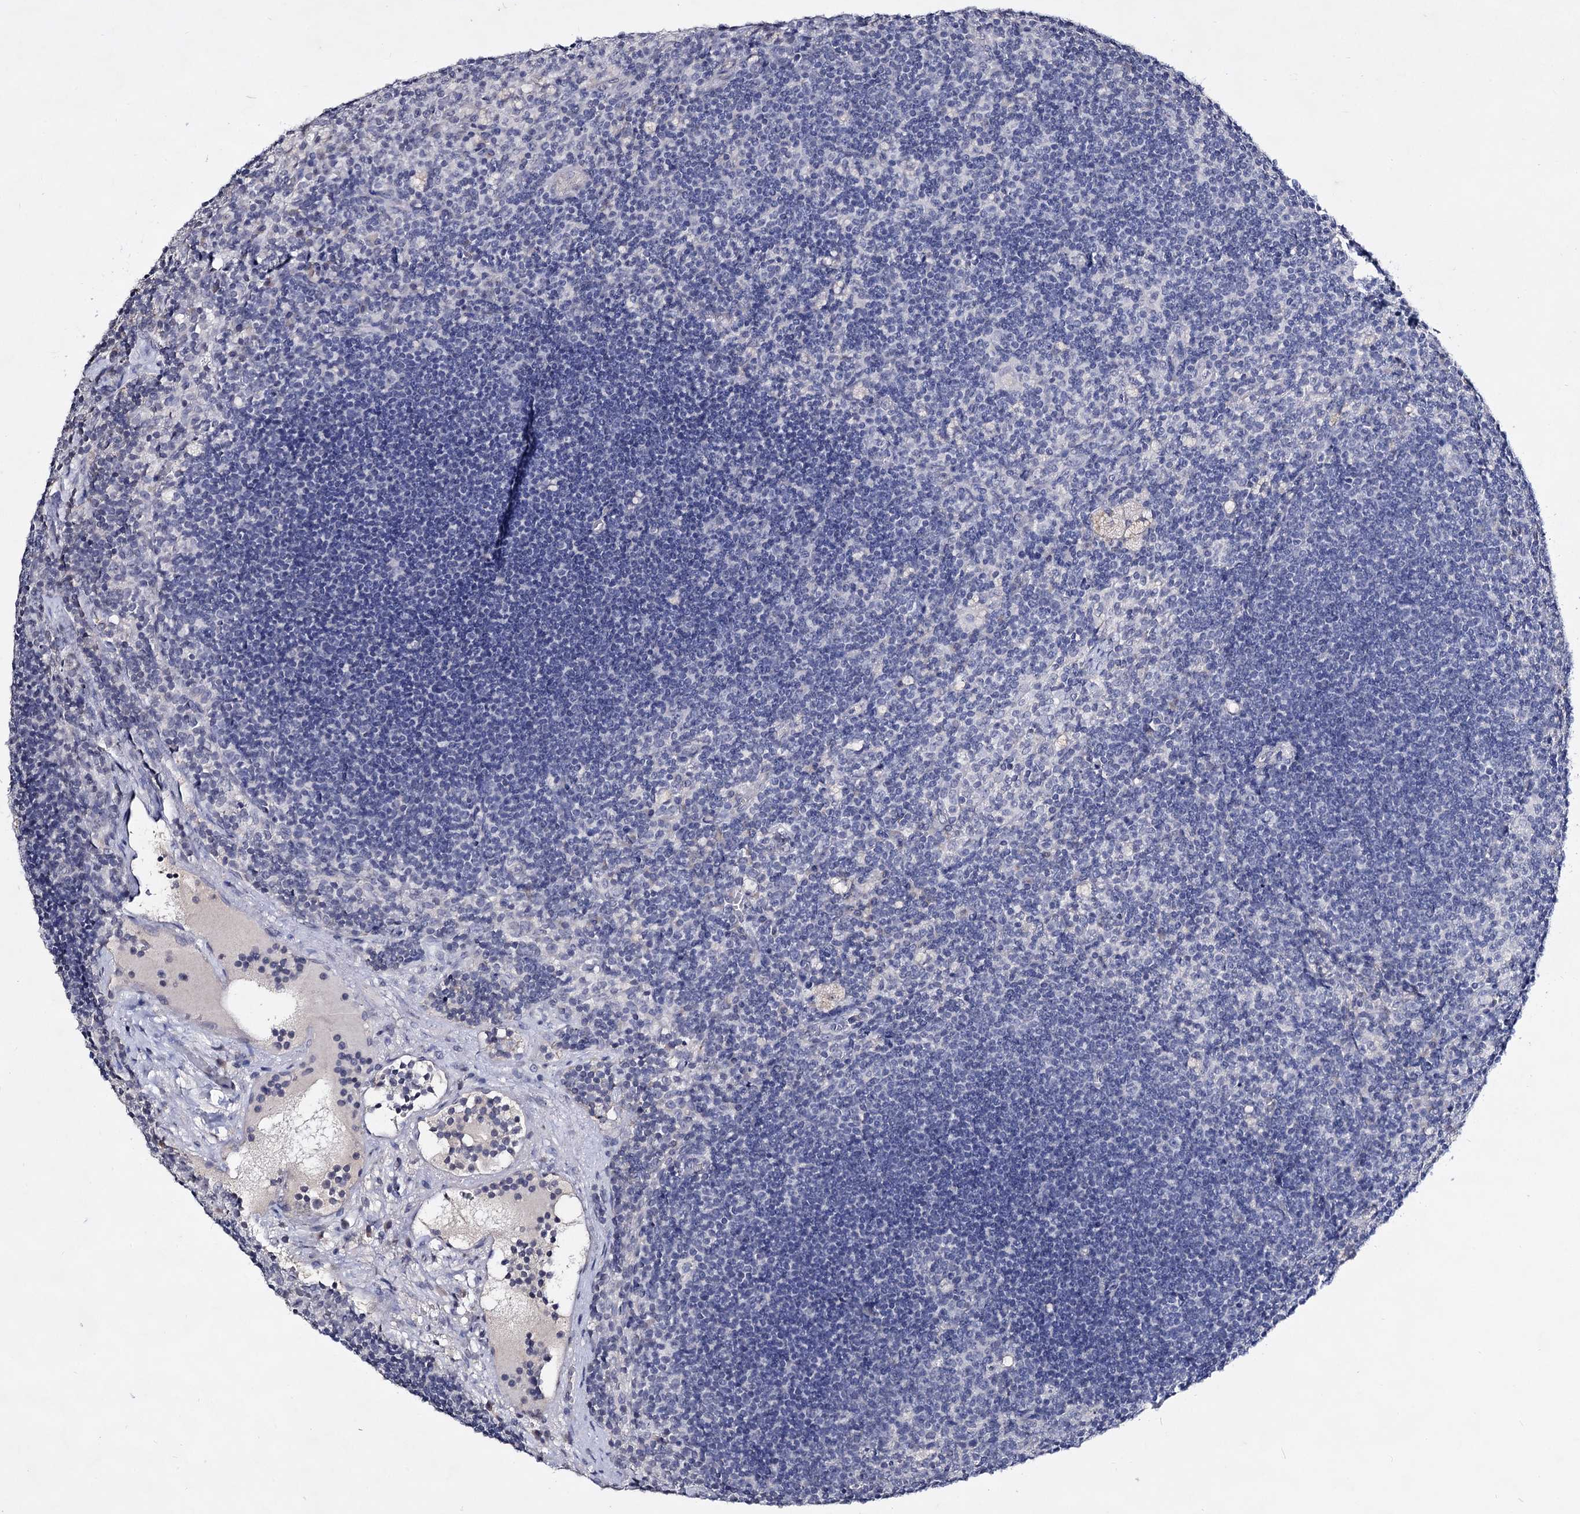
{"staining": {"intensity": "negative", "quantity": "none", "location": "none"}, "tissue": "lymph node", "cell_type": "Germinal center cells", "image_type": "normal", "snomed": [{"axis": "morphology", "description": "Normal tissue, NOS"}, {"axis": "topography", "description": "Lymph node"}], "caption": "Immunohistochemistry of normal human lymph node exhibits no staining in germinal center cells.", "gene": "PLIN1", "patient": {"sex": "male", "age": 69}}